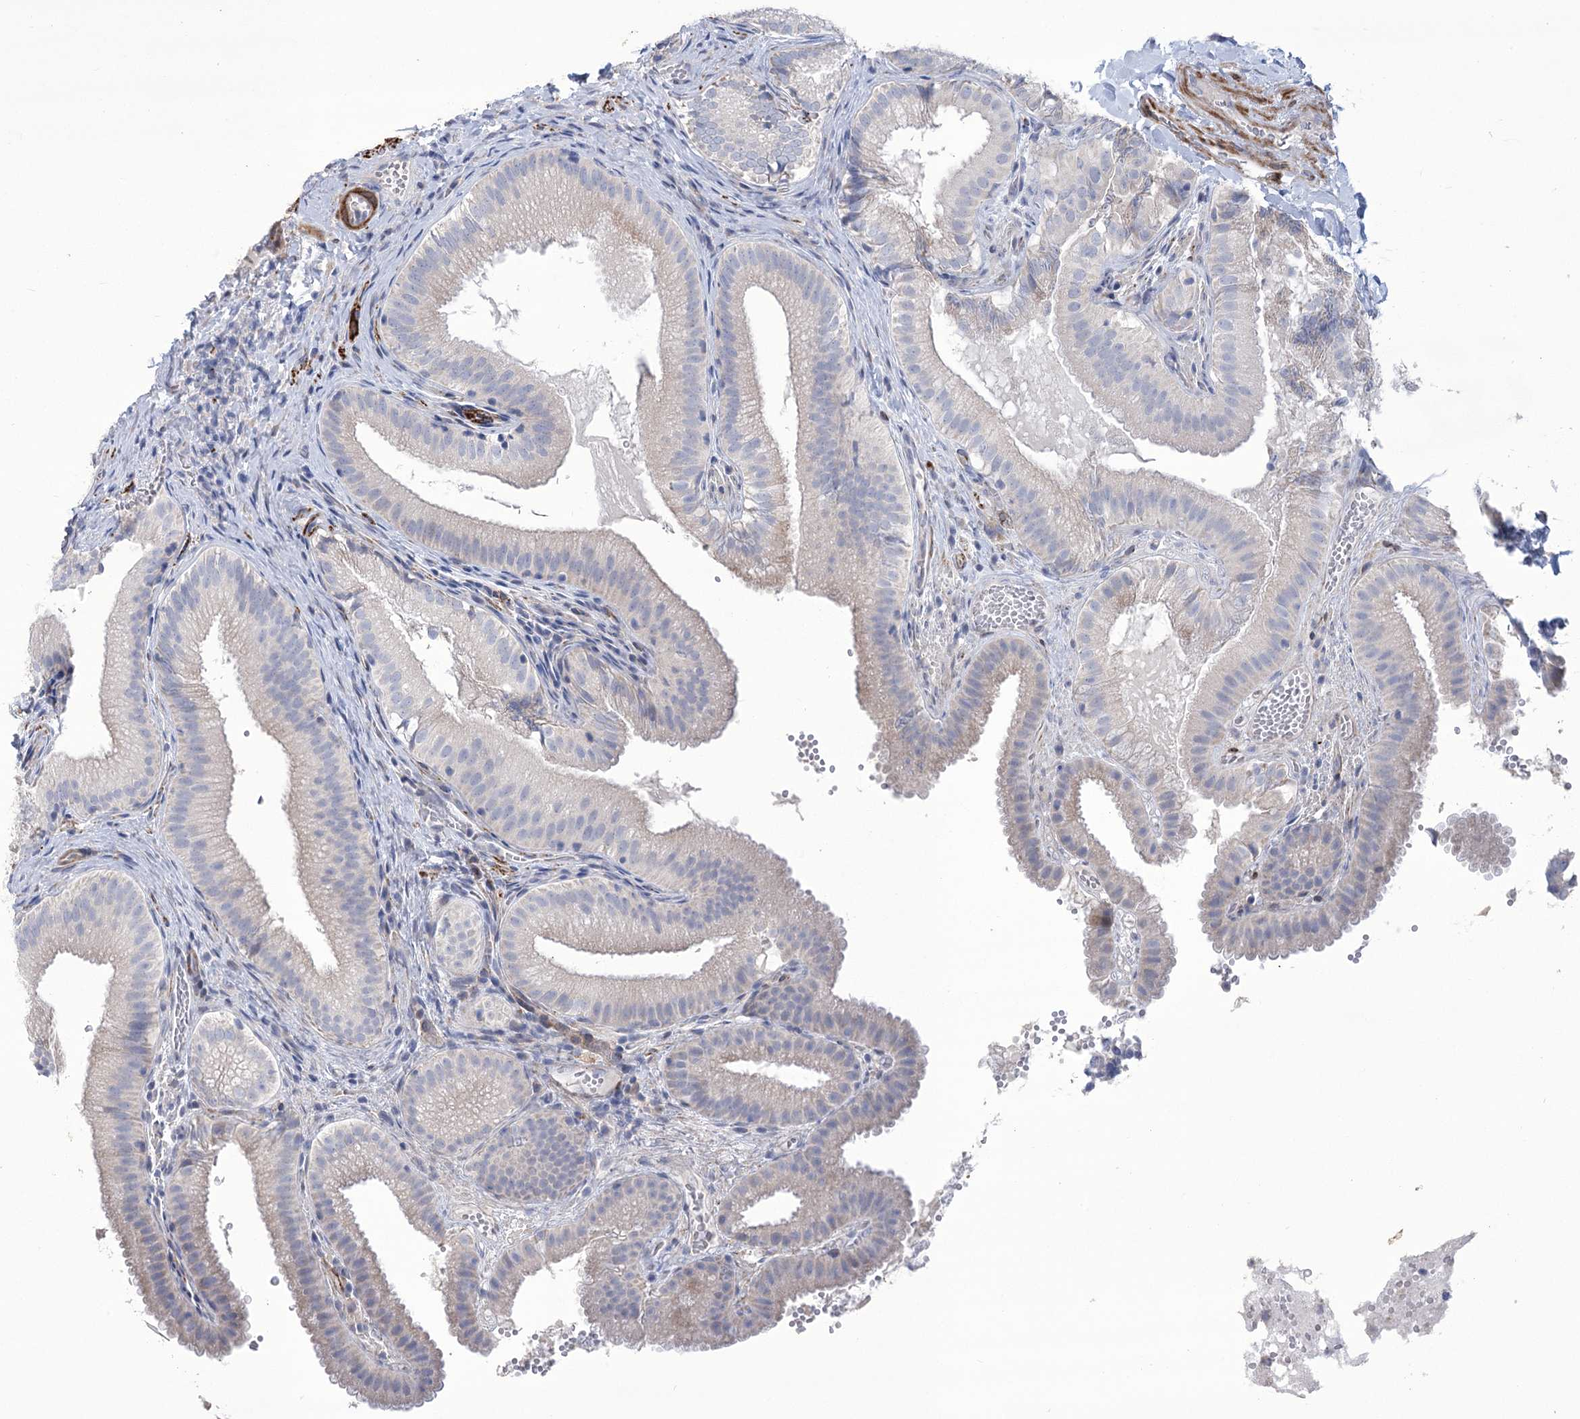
{"staining": {"intensity": "negative", "quantity": "none", "location": "none"}, "tissue": "gallbladder", "cell_type": "Glandular cells", "image_type": "normal", "snomed": [{"axis": "morphology", "description": "Normal tissue, NOS"}, {"axis": "topography", "description": "Gallbladder"}], "caption": "High magnification brightfield microscopy of unremarkable gallbladder stained with DAB (brown) and counterstained with hematoxylin (blue): glandular cells show no significant positivity. Nuclei are stained in blue.", "gene": "ANGPTL3", "patient": {"sex": "female", "age": 30}}